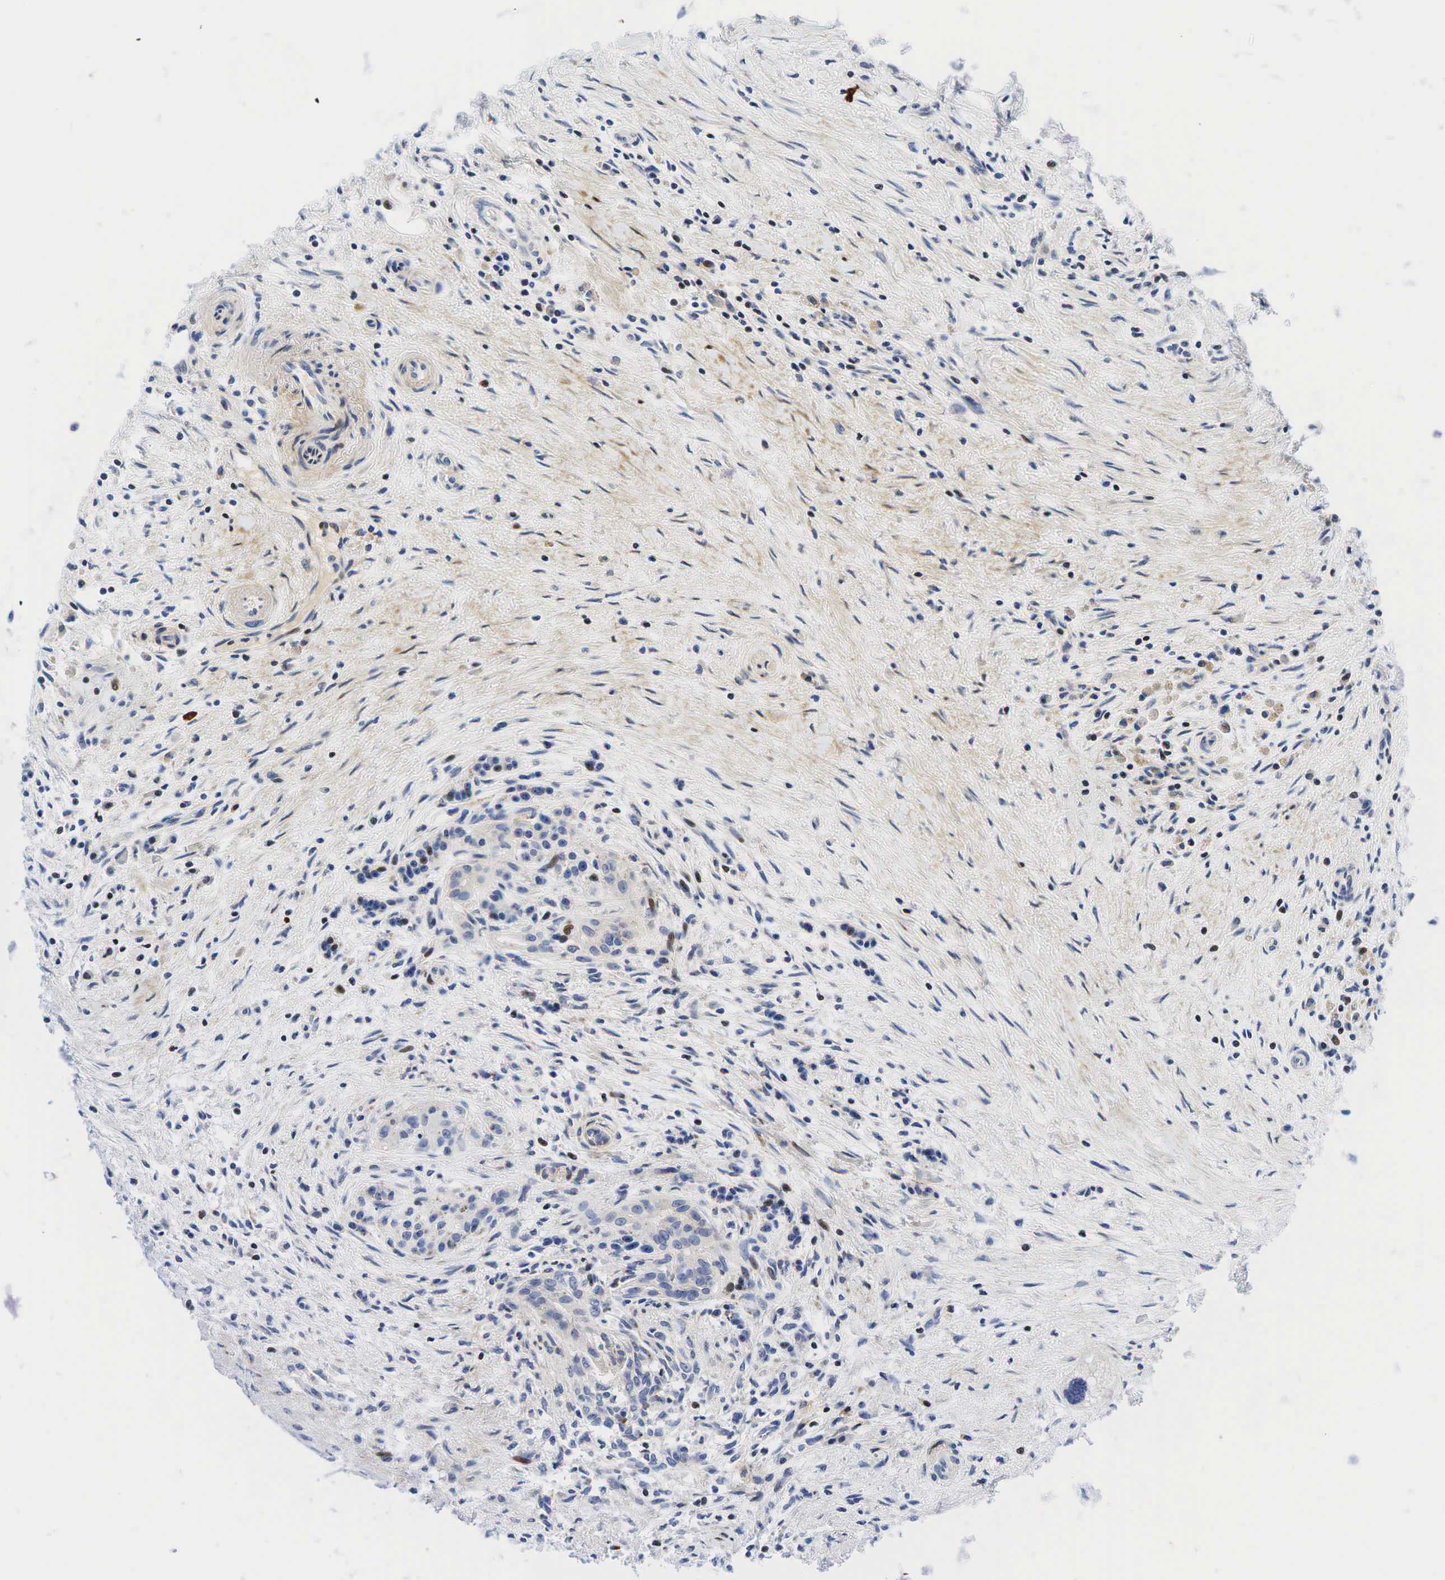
{"staining": {"intensity": "moderate", "quantity": "<25%", "location": "cytoplasmic/membranous,nuclear"}, "tissue": "pancreas", "cell_type": "Exocrine glandular cells", "image_type": "normal", "snomed": [{"axis": "morphology", "description": "Normal tissue, NOS"}, {"axis": "topography", "description": "Pancreas"}], "caption": "High-magnification brightfield microscopy of benign pancreas stained with DAB (brown) and counterstained with hematoxylin (blue). exocrine glandular cells exhibit moderate cytoplasmic/membranous,nuclear staining is present in about<25% of cells. (IHC, brightfield microscopy, high magnification).", "gene": "INHA", "patient": {"sex": "male", "age": 73}}